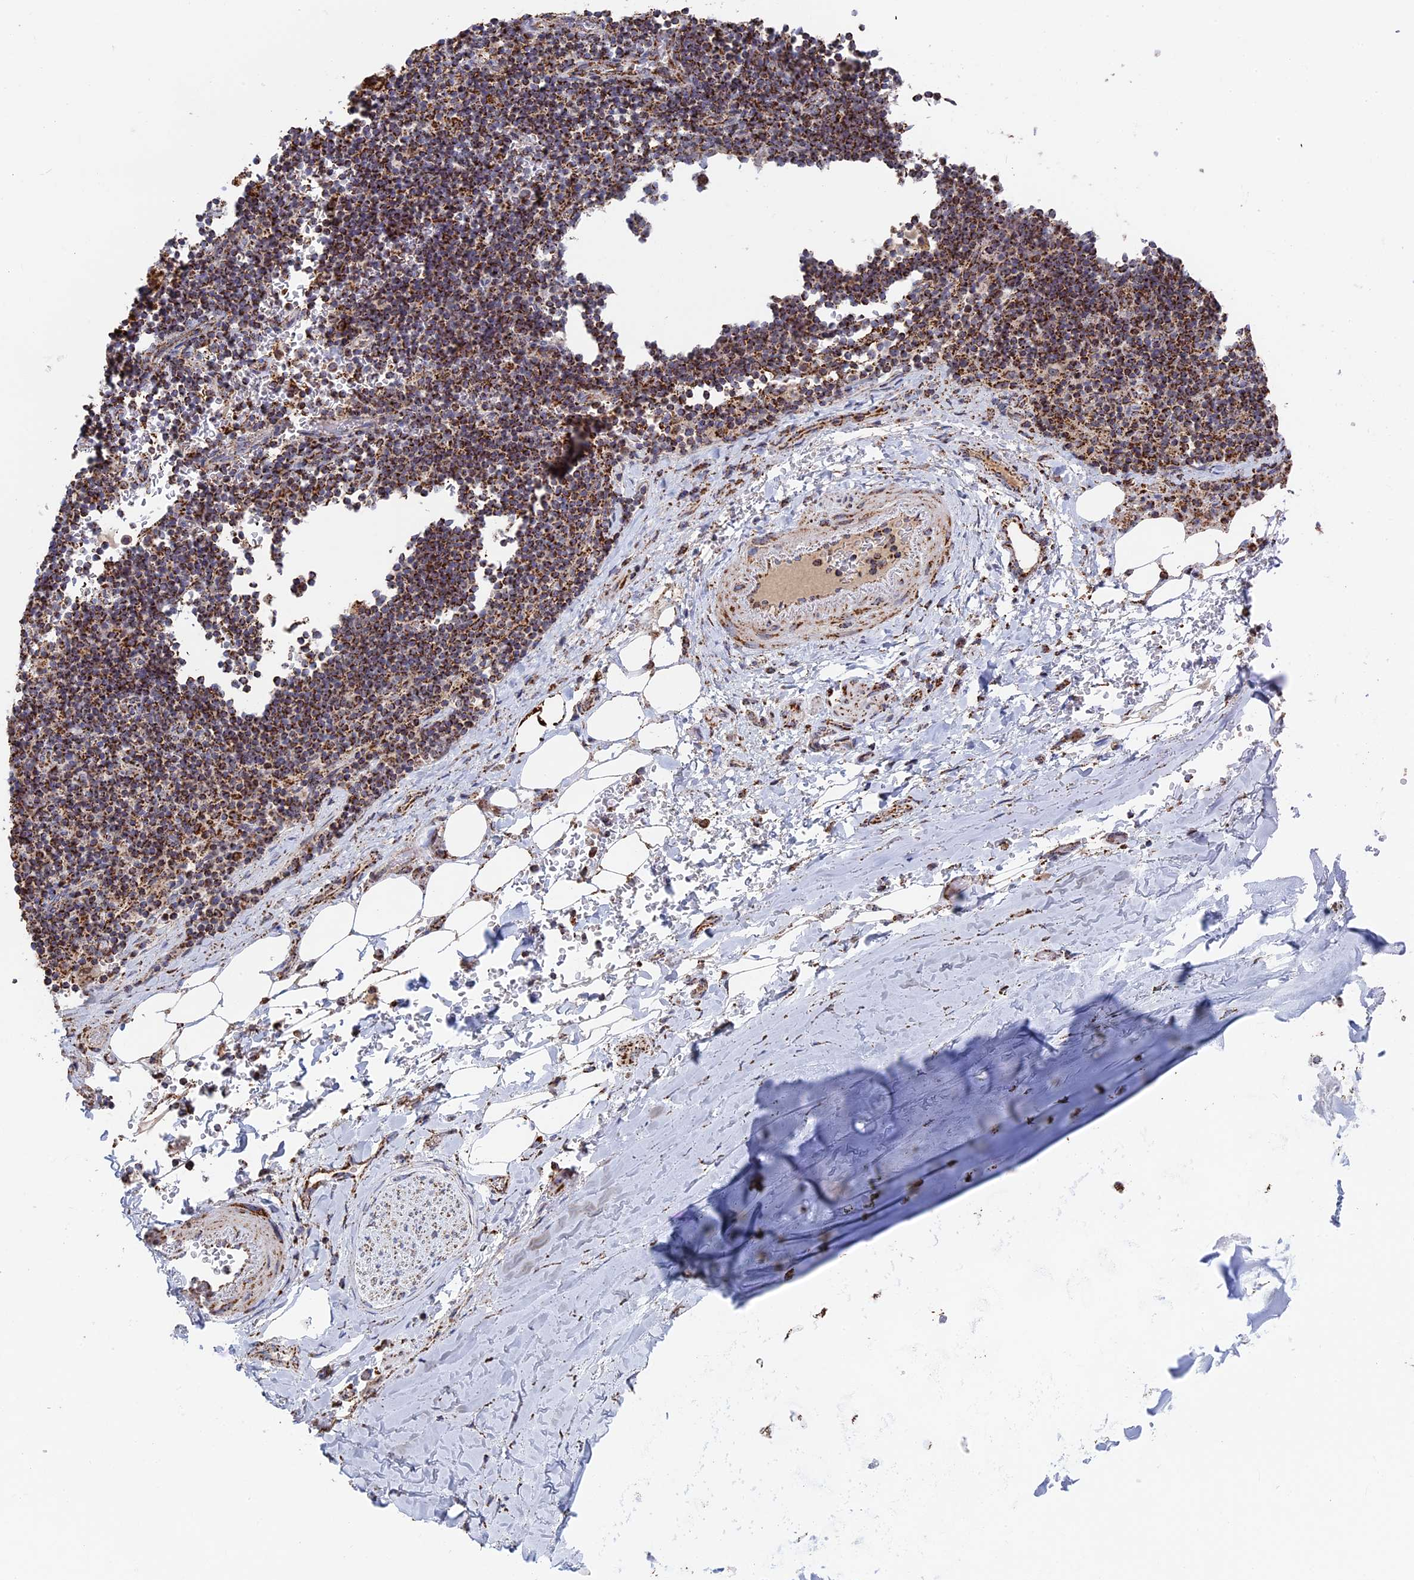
{"staining": {"intensity": "weak", "quantity": "25%-75%", "location": "cytoplasmic/membranous"}, "tissue": "adipose tissue", "cell_type": "Adipocytes", "image_type": "normal", "snomed": [{"axis": "morphology", "description": "Normal tissue, NOS"}, {"axis": "topography", "description": "Lymph node"}, {"axis": "topography", "description": "Cartilage tissue"}, {"axis": "topography", "description": "Bronchus"}], "caption": "A high-resolution histopathology image shows IHC staining of unremarkable adipose tissue, which exhibits weak cytoplasmic/membranous staining in about 25%-75% of adipocytes.", "gene": "SEC24D", "patient": {"sex": "male", "age": 63}}